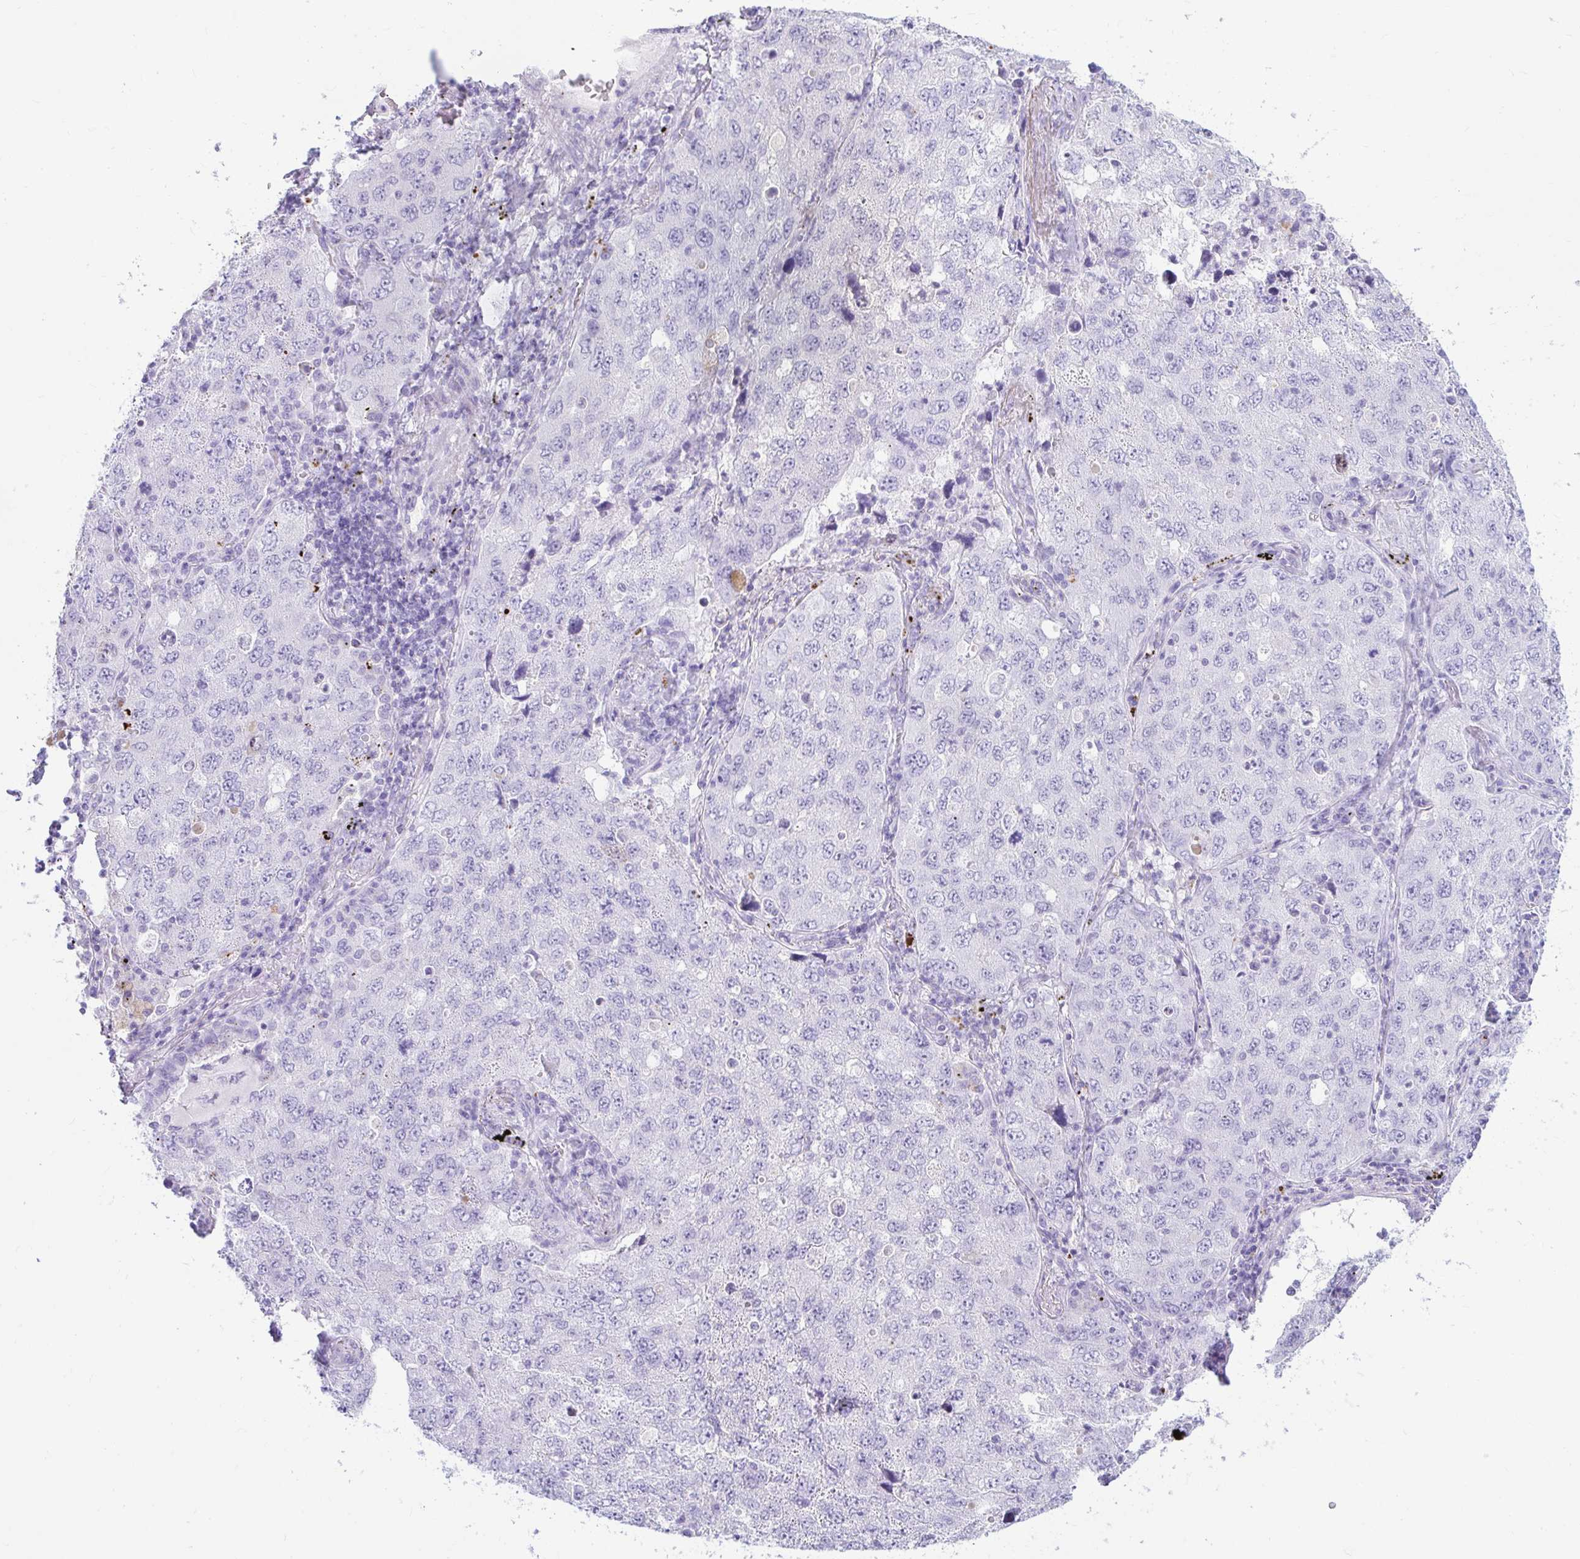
{"staining": {"intensity": "negative", "quantity": "none", "location": "none"}, "tissue": "lung cancer", "cell_type": "Tumor cells", "image_type": "cancer", "snomed": [{"axis": "morphology", "description": "Adenocarcinoma, NOS"}, {"axis": "topography", "description": "Lung"}], "caption": "This is an IHC micrograph of human adenocarcinoma (lung). There is no positivity in tumor cells.", "gene": "ERICH6", "patient": {"sex": "female", "age": 57}}